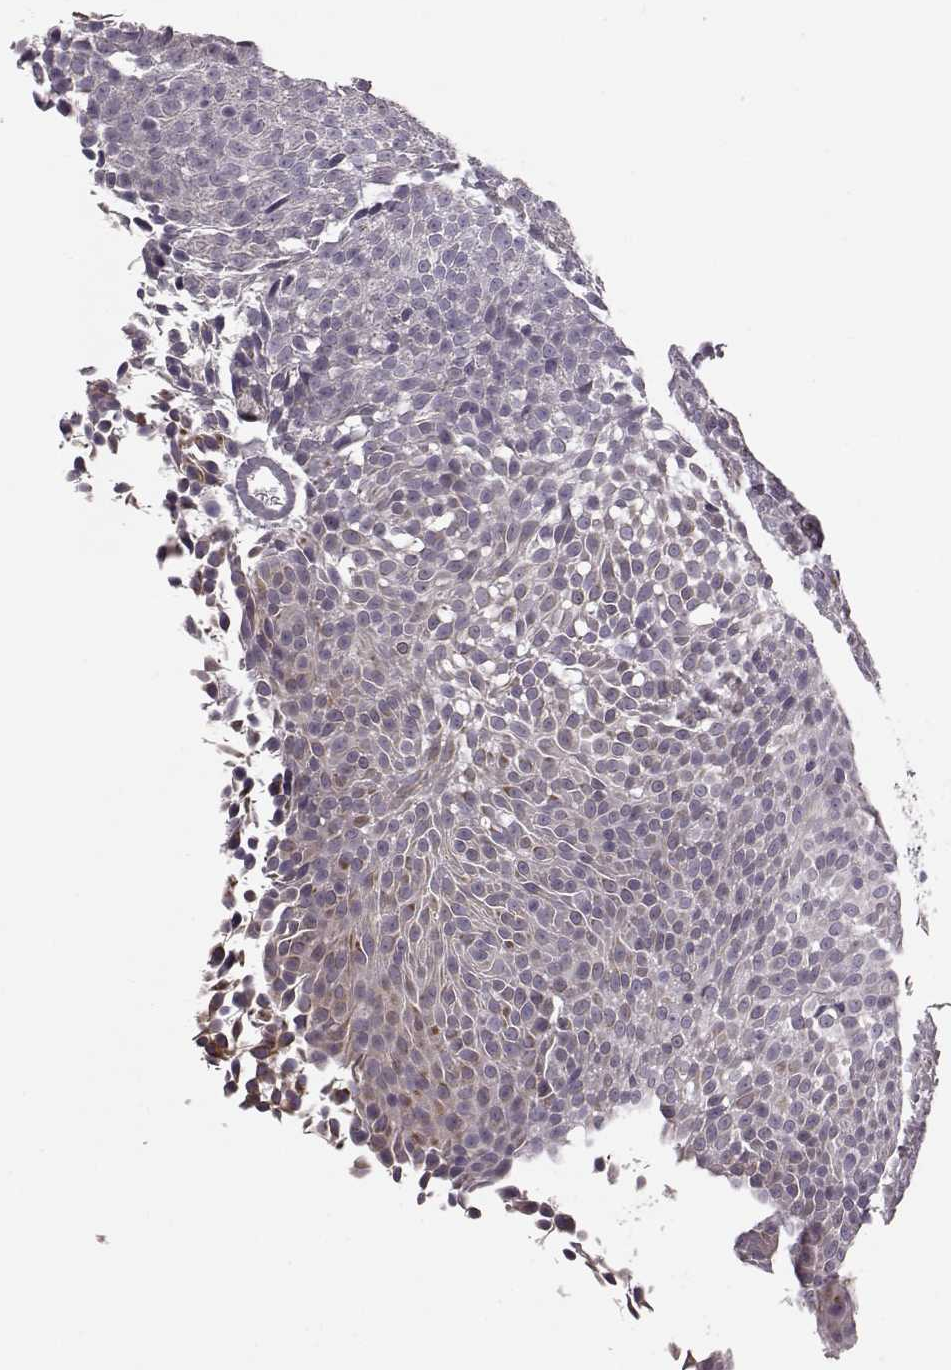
{"staining": {"intensity": "negative", "quantity": "none", "location": "none"}, "tissue": "urothelial cancer", "cell_type": "Tumor cells", "image_type": "cancer", "snomed": [{"axis": "morphology", "description": "Urothelial carcinoma, Low grade"}, {"axis": "topography", "description": "Urinary bladder"}], "caption": "Human low-grade urothelial carcinoma stained for a protein using immunohistochemistry (IHC) displays no expression in tumor cells.", "gene": "TRPM1", "patient": {"sex": "male", "age": 77}}